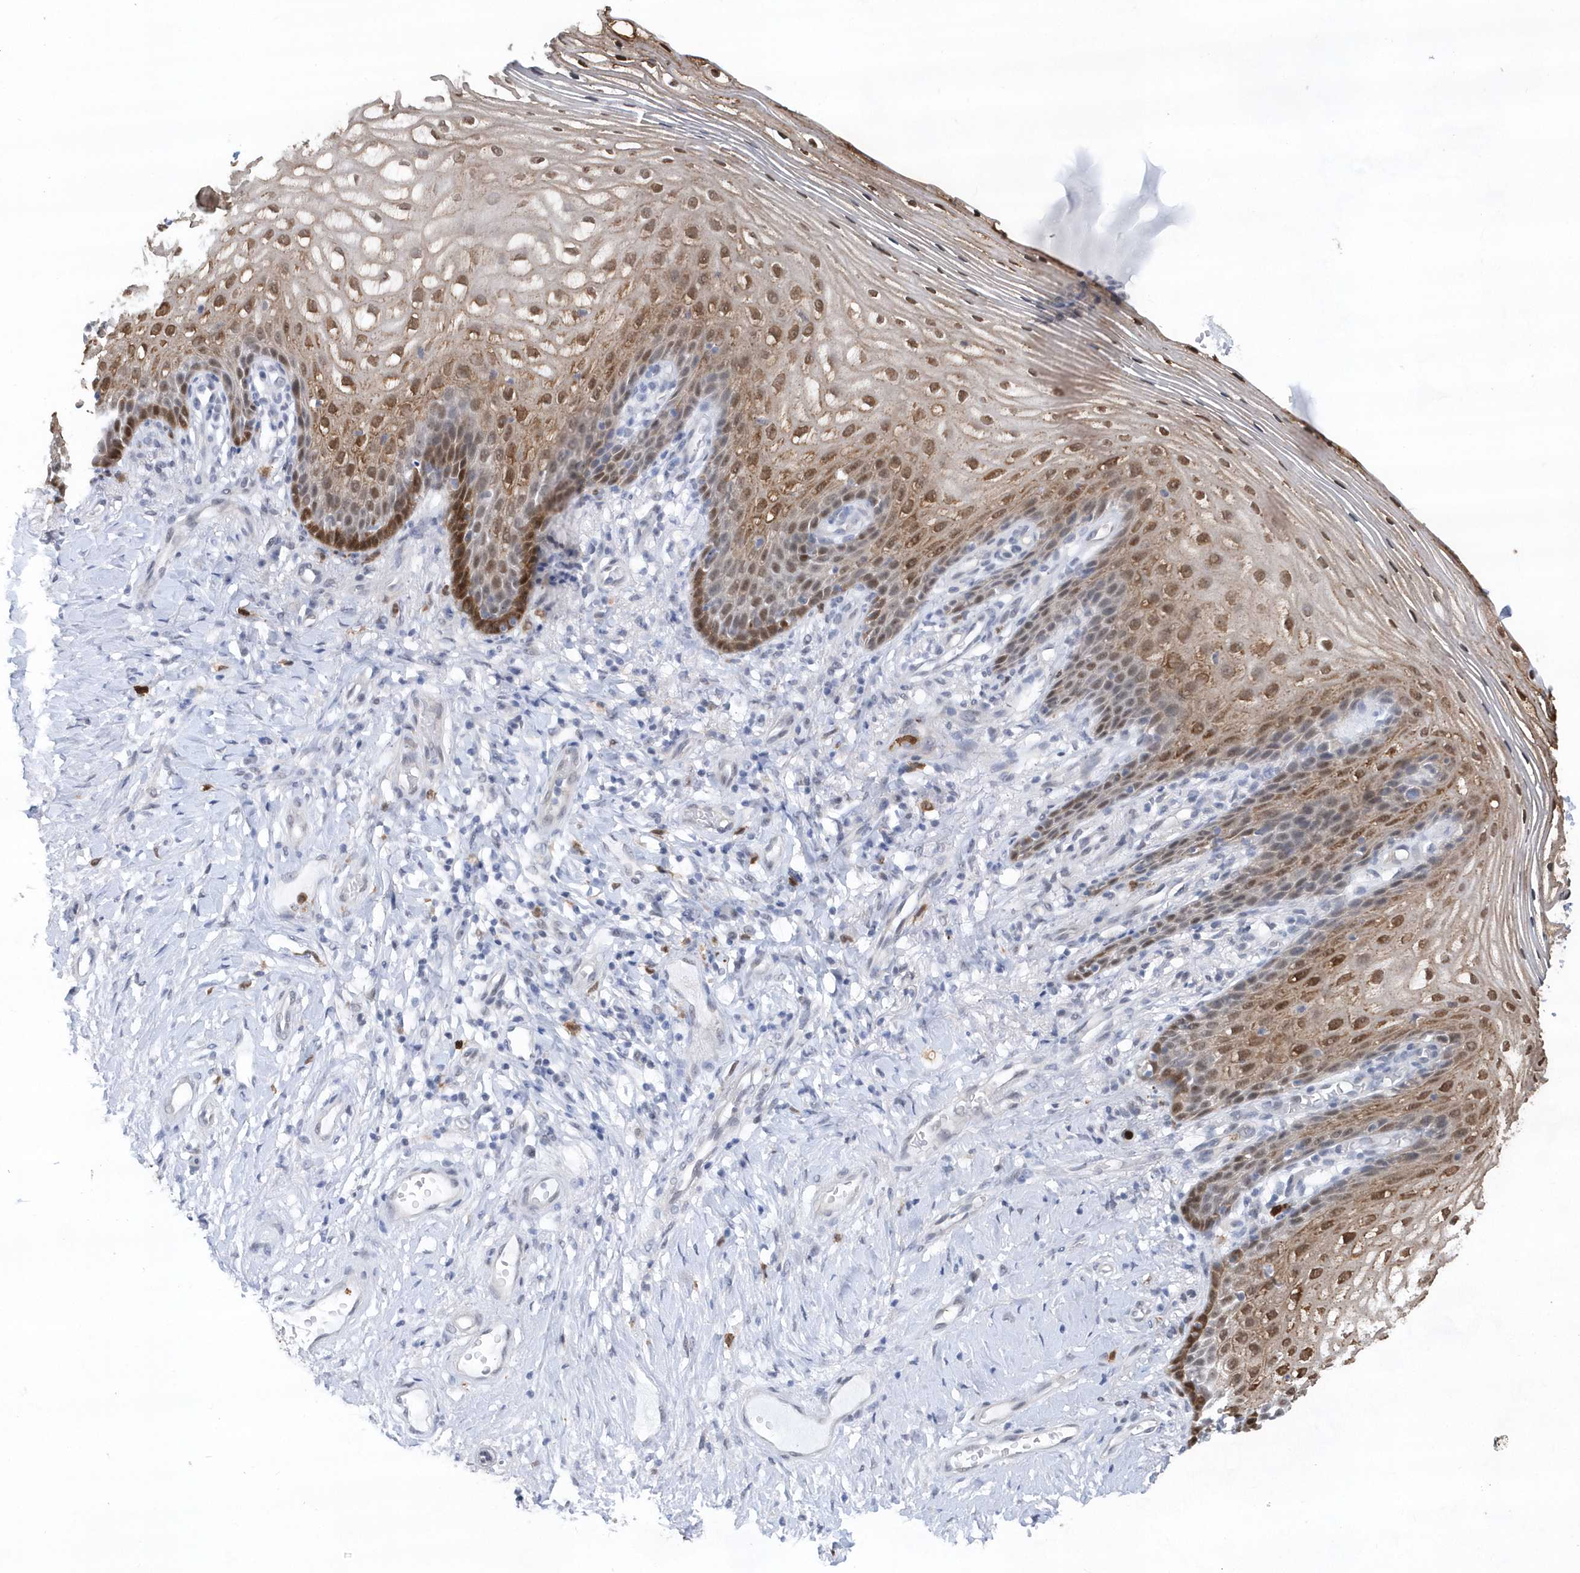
{"staining": {"intensity": "moderate", "quantity": ">75%", "location": "cytoplasmic/membranous,nuclear"}, "tissue": "vagina", "cell_type": "Squamous epithelial cells", "image_type": "normal", "snomed": [{"axis": "morphology", "description": "Normal tissue, NOS"}, {"axis": "topography", "description": "Vagina"}], "caption": "This histopathology image displays immunohistochemistry (IHC) staining of benign human vagina, with medium moderate cytoplasmic/membranous,nuclear staining in approximately >75% of squamous epithelial cells.", "gene": "RPP30", "patient": {"sex": "female", "age": 60}}